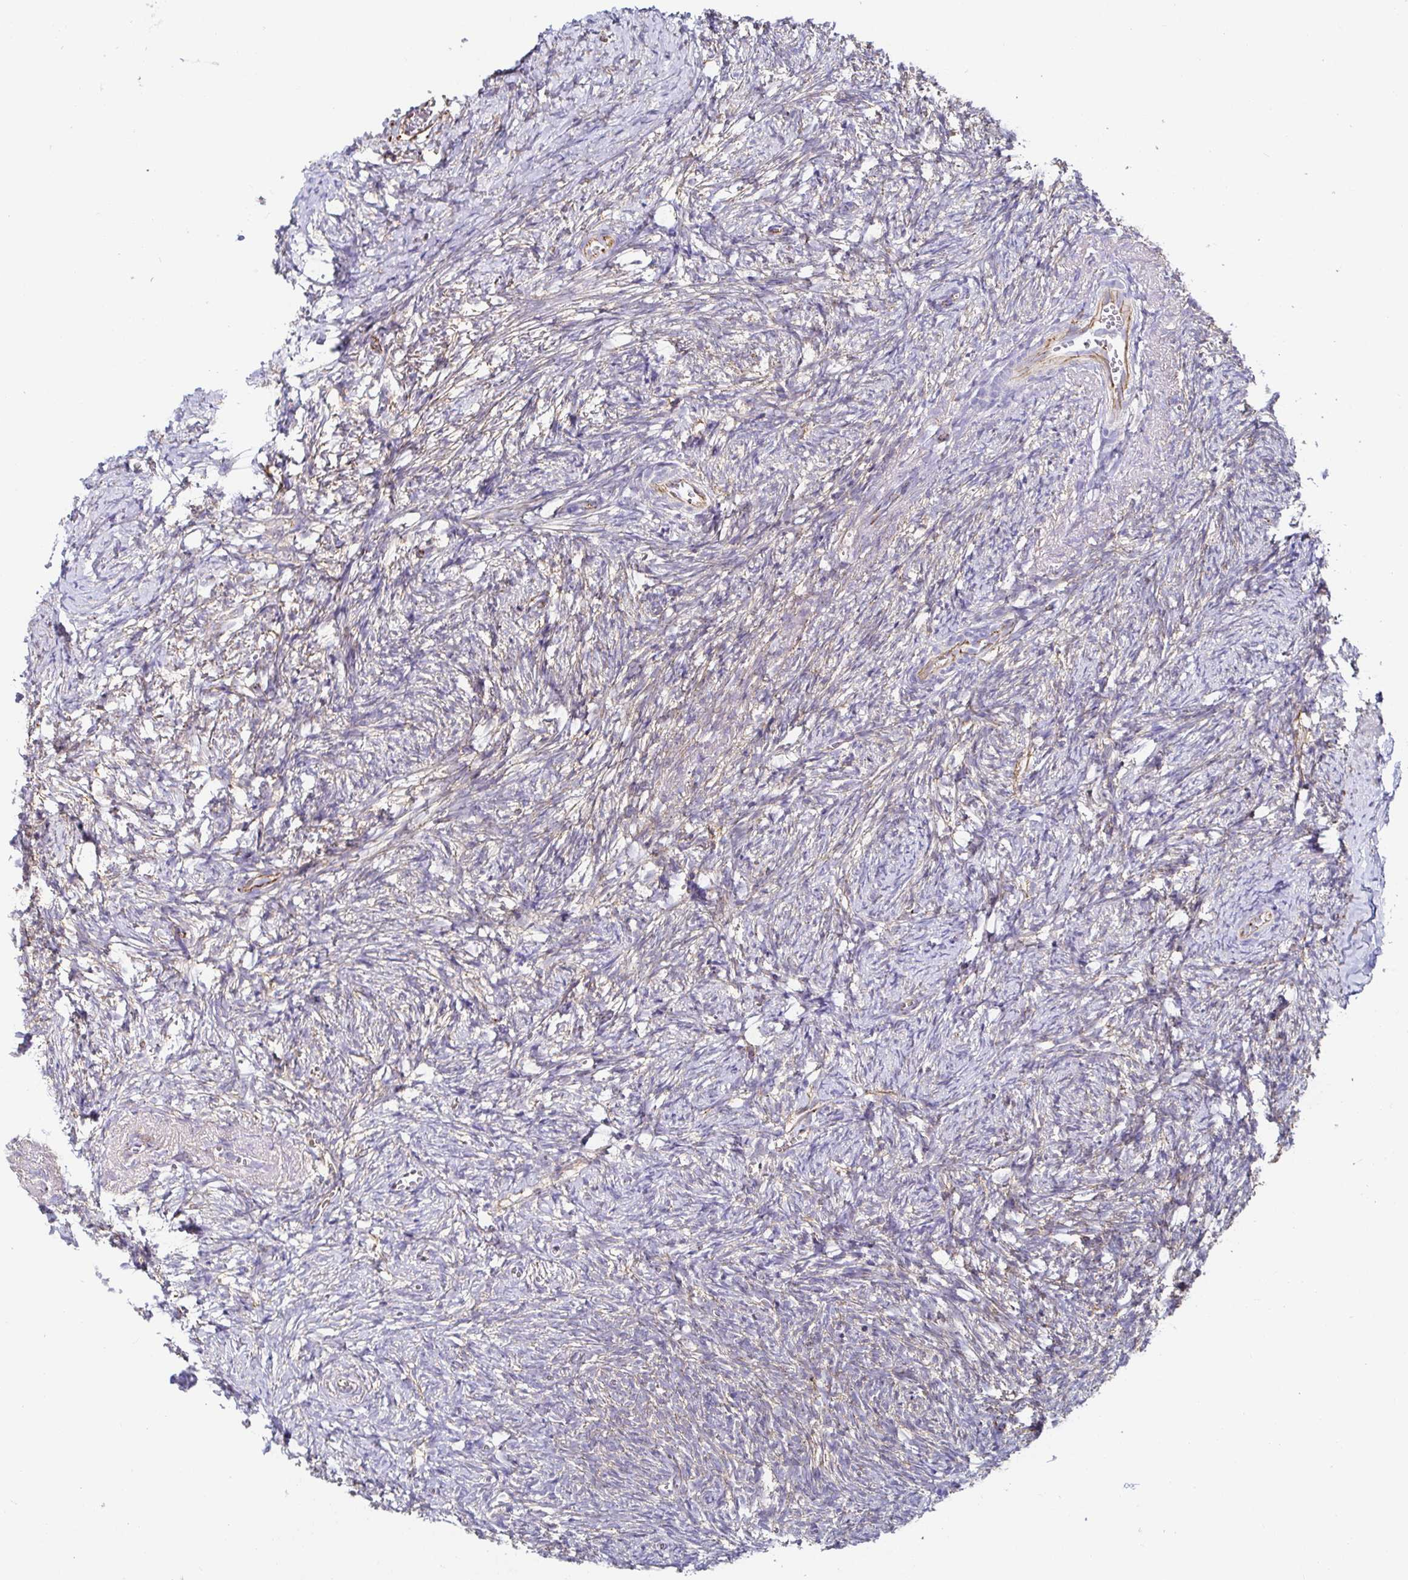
{"staining": {"intensity": "weak", "quantity": ">75%", "location": "cytoplasmic/membranous"}, "tissue": "ovary", "cell_type": "Follicle cells", "image_type": "normal", "snomed": [{"axis": "morphology", "description": "Normal tissue, NOS"}, {"axis": "topography", "description": "Ovary"}], "caption": "Immunohistochemical staining of normal human ovary displays low levels of weak cytoplasmic/membranous positivity in approximately >75% of follicle cells.", "gene": "PIWIL3", "patient": {"sex": "female", "age": 41}}